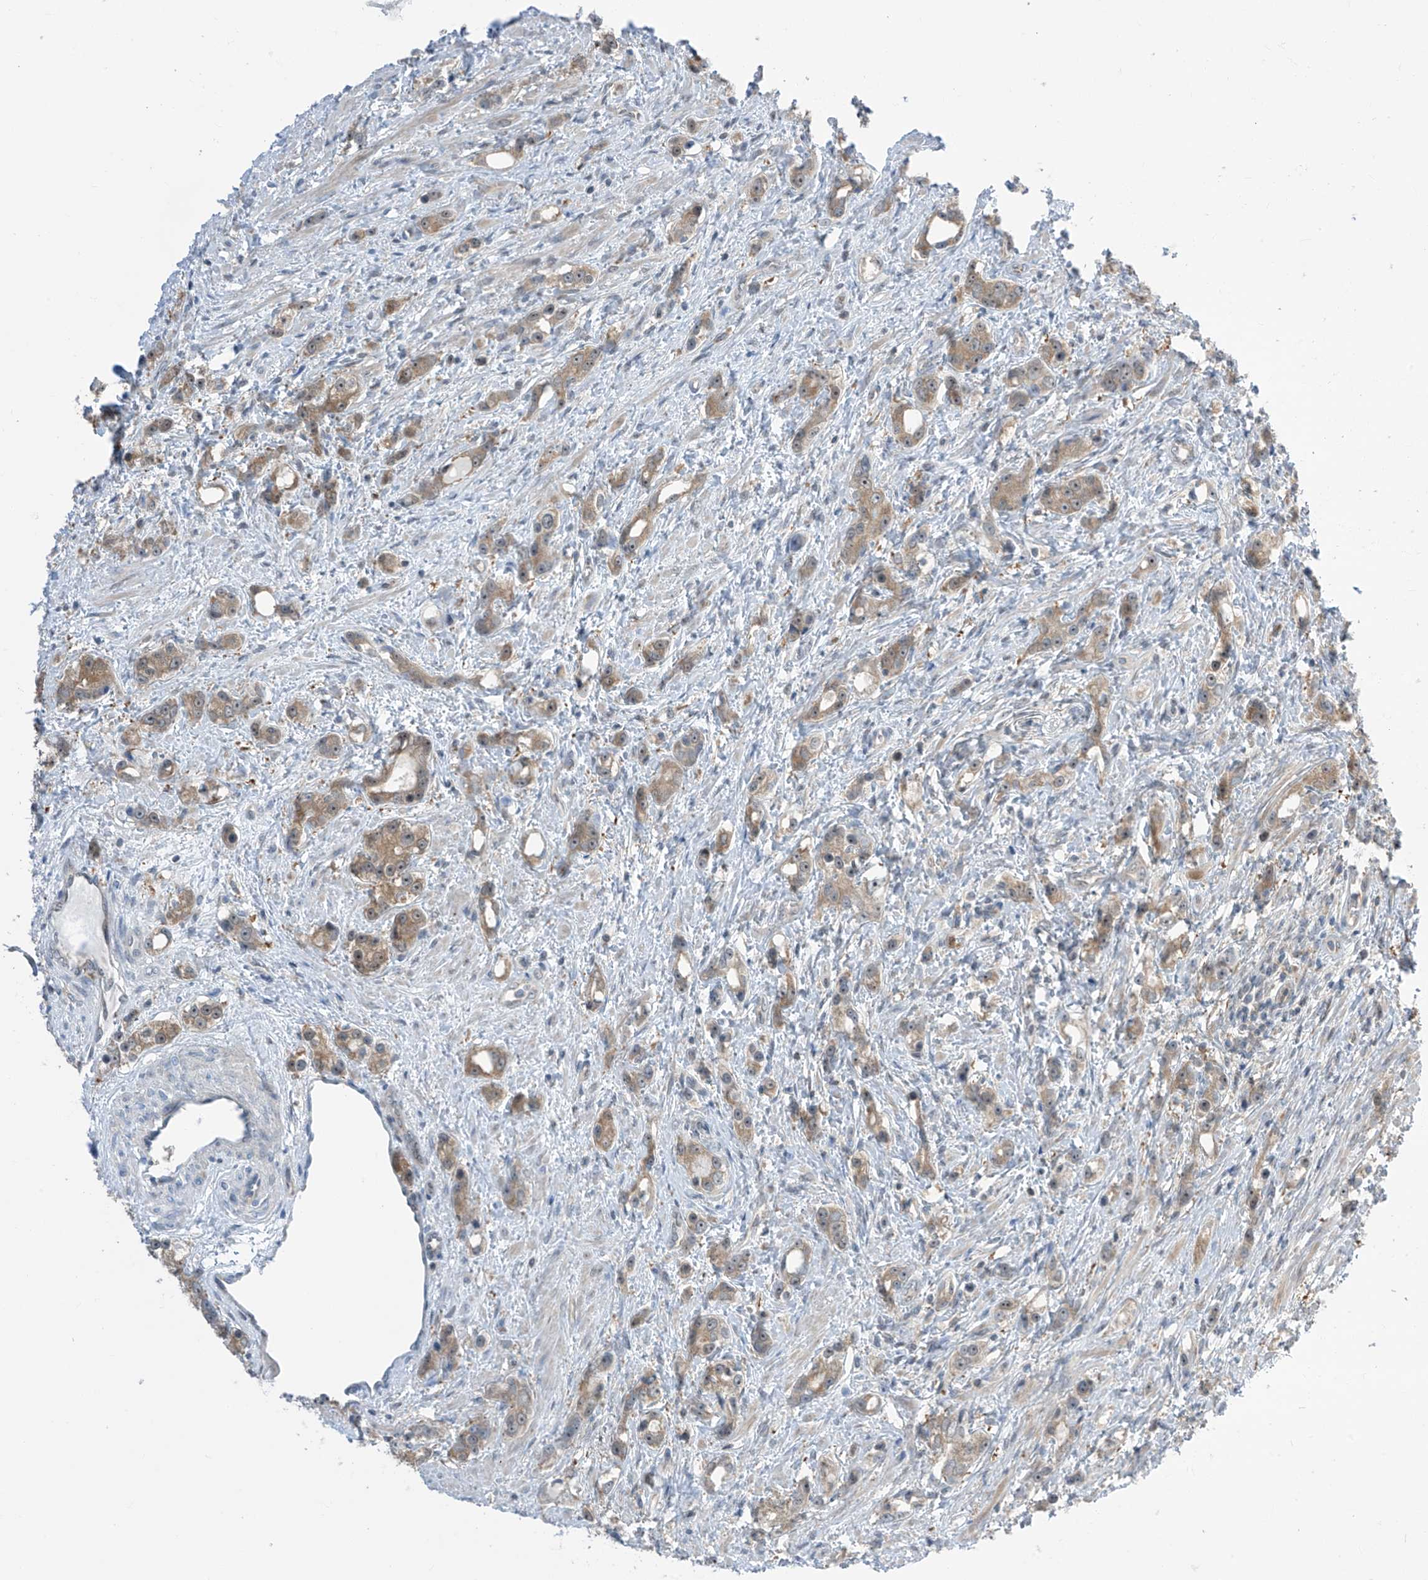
{"staining": {"intensity": "moderate", "quantity": ">75%", "location": "cytoplasmic/membranous"}, "tissue": "prostate cancer", "cell_type": "Tumor cells", "image_type": "cancer", "snomed": [{"axis": "morphology", "description": "Adenocarcinoma, High grade"}, {"axis": "topography", "description": "Prostate"}], "caption": "An image of human prostate high-grade adenocarcinoma stained for a protein exhibits moderate cytoplasmic/membranous brown staining in tumor cells. (DAB (3,3'-diaminobenzidine) = brown stain, brightfield microscopy at high magnification).", "gene": "TTC38", "patient": {"sex": "male", "age": 63}}